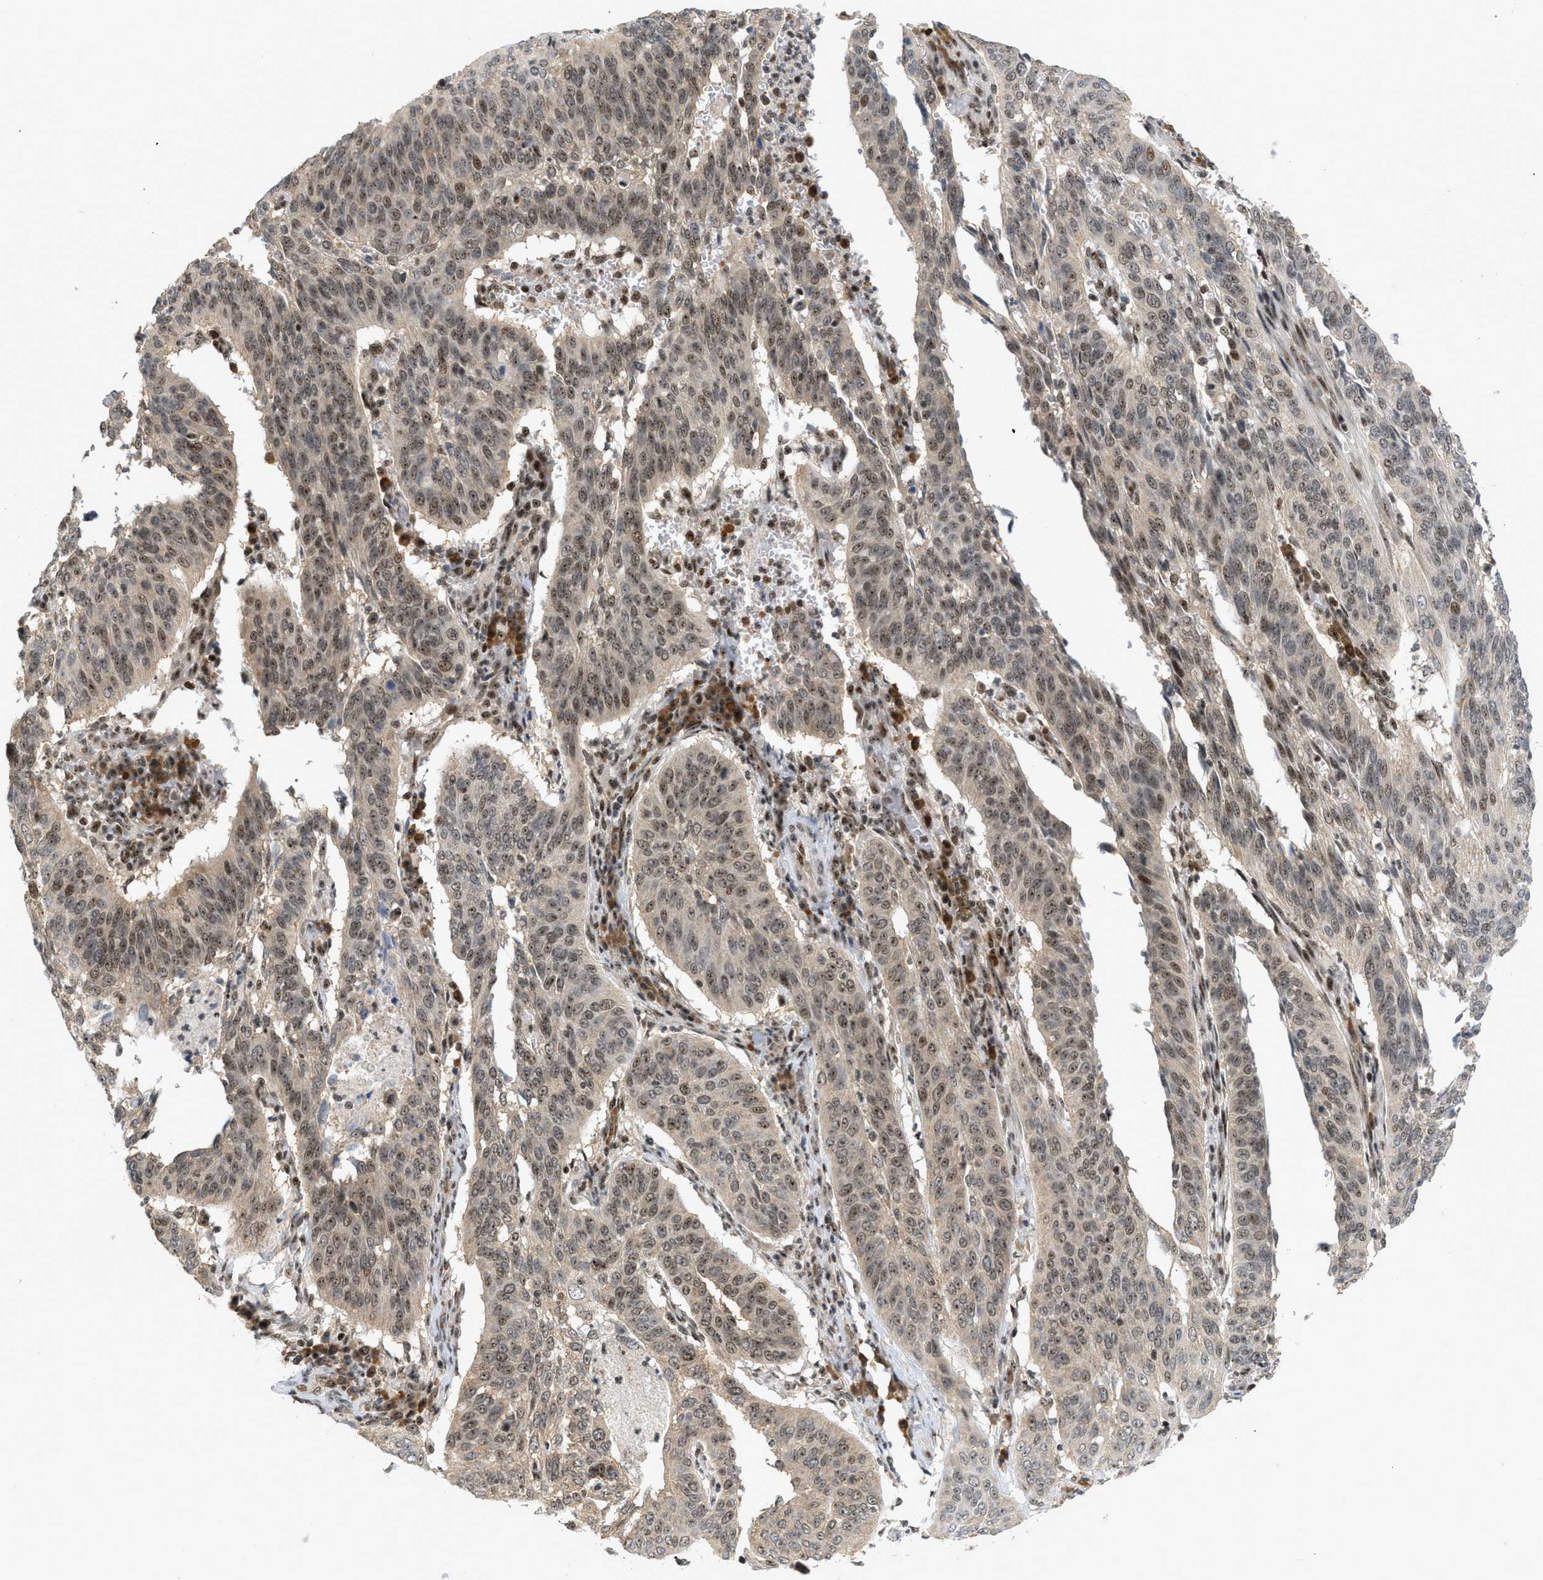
{"staining": {"intensity": "moderate", "quantity": ">75%", "location": "nuclear"}, "tissue": "cervical cancer", "cell_type": "Tumor cells", "image_type": "cancer", "snomed": [{"axis": "morphology", "description": "Normal tissue, NOS"}, {"axis": "morphology", "description": "Squamous cell carcinoma, NOS"}, {"axis": "topography", "description": "Cervix"}], "caption": "High-magnification brightfield microscopy of cervical cancer (squamous cell carcinoma) stained with DAB (3,3'-diaminobenzidine) (brown) and counterstained with hematoxylin (blue). tumor cells exhibit moderate nuclear staining is present in about>75% of cells. Ihc stains the protein of interest in brown and the nuclei are stained blue.", "gene": "ZNF22", "patient": {"sex": "female", "age": 39}}